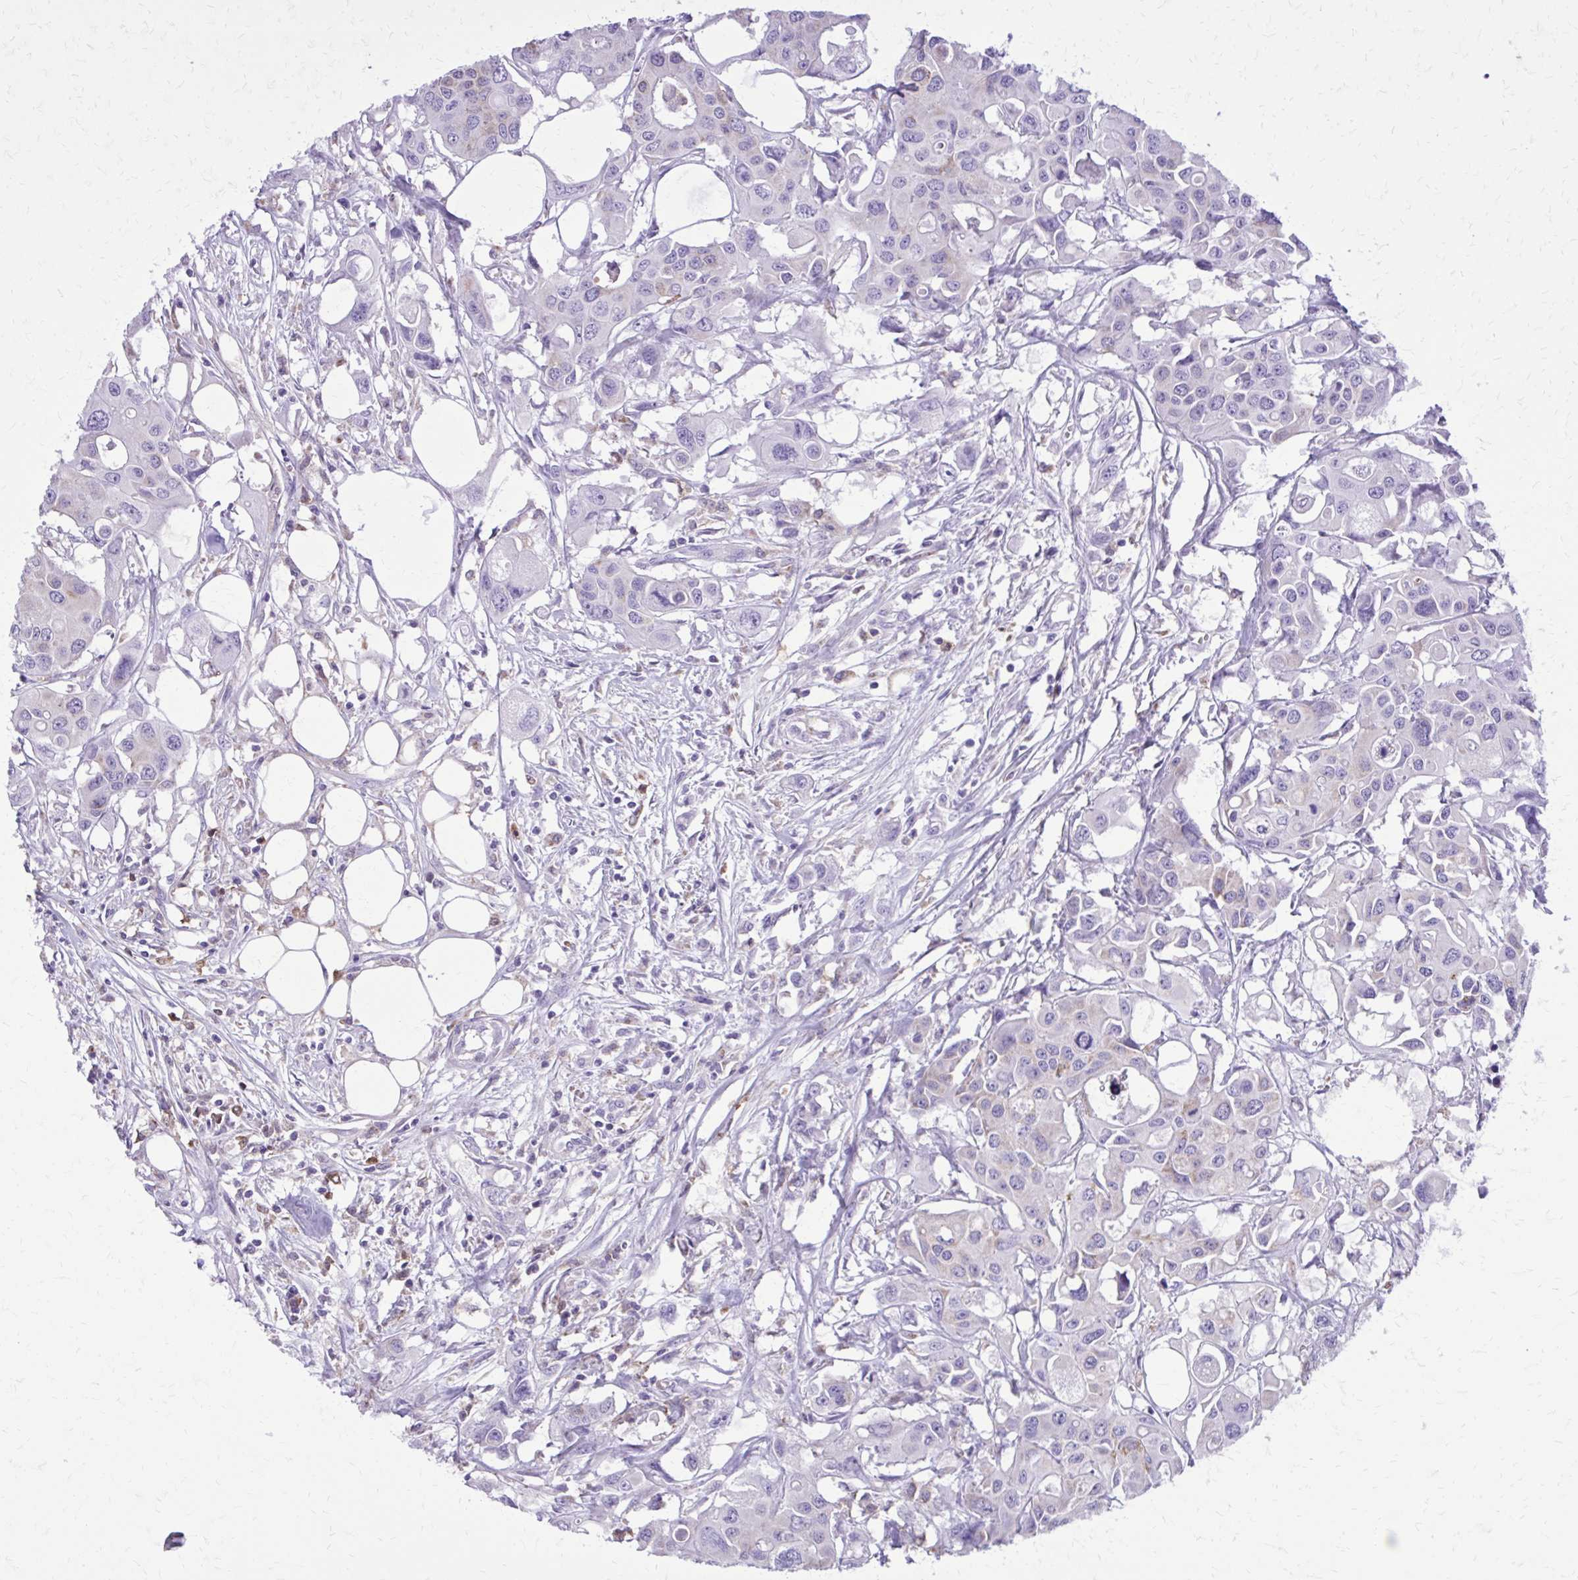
{"staining": {"intensity": "negative", "quantity": "none", "location": "none"}, "tissue": "colorectal cancer", "cell_type": "Tumor cells", "image_type": "cancer", "snomed": [{"axis": "morphology", "description": "Adenocarcinoma, NOS"}, {"axis": "topography", "description": "Colon"}], "caption": "This is an immunohistochemistry (IHC) histopathology image of adenocarcinoma (colorectal). There is no staining in tumor cells.", "gene": "CAT", "patient": {"sex": "male", "age": 77}}